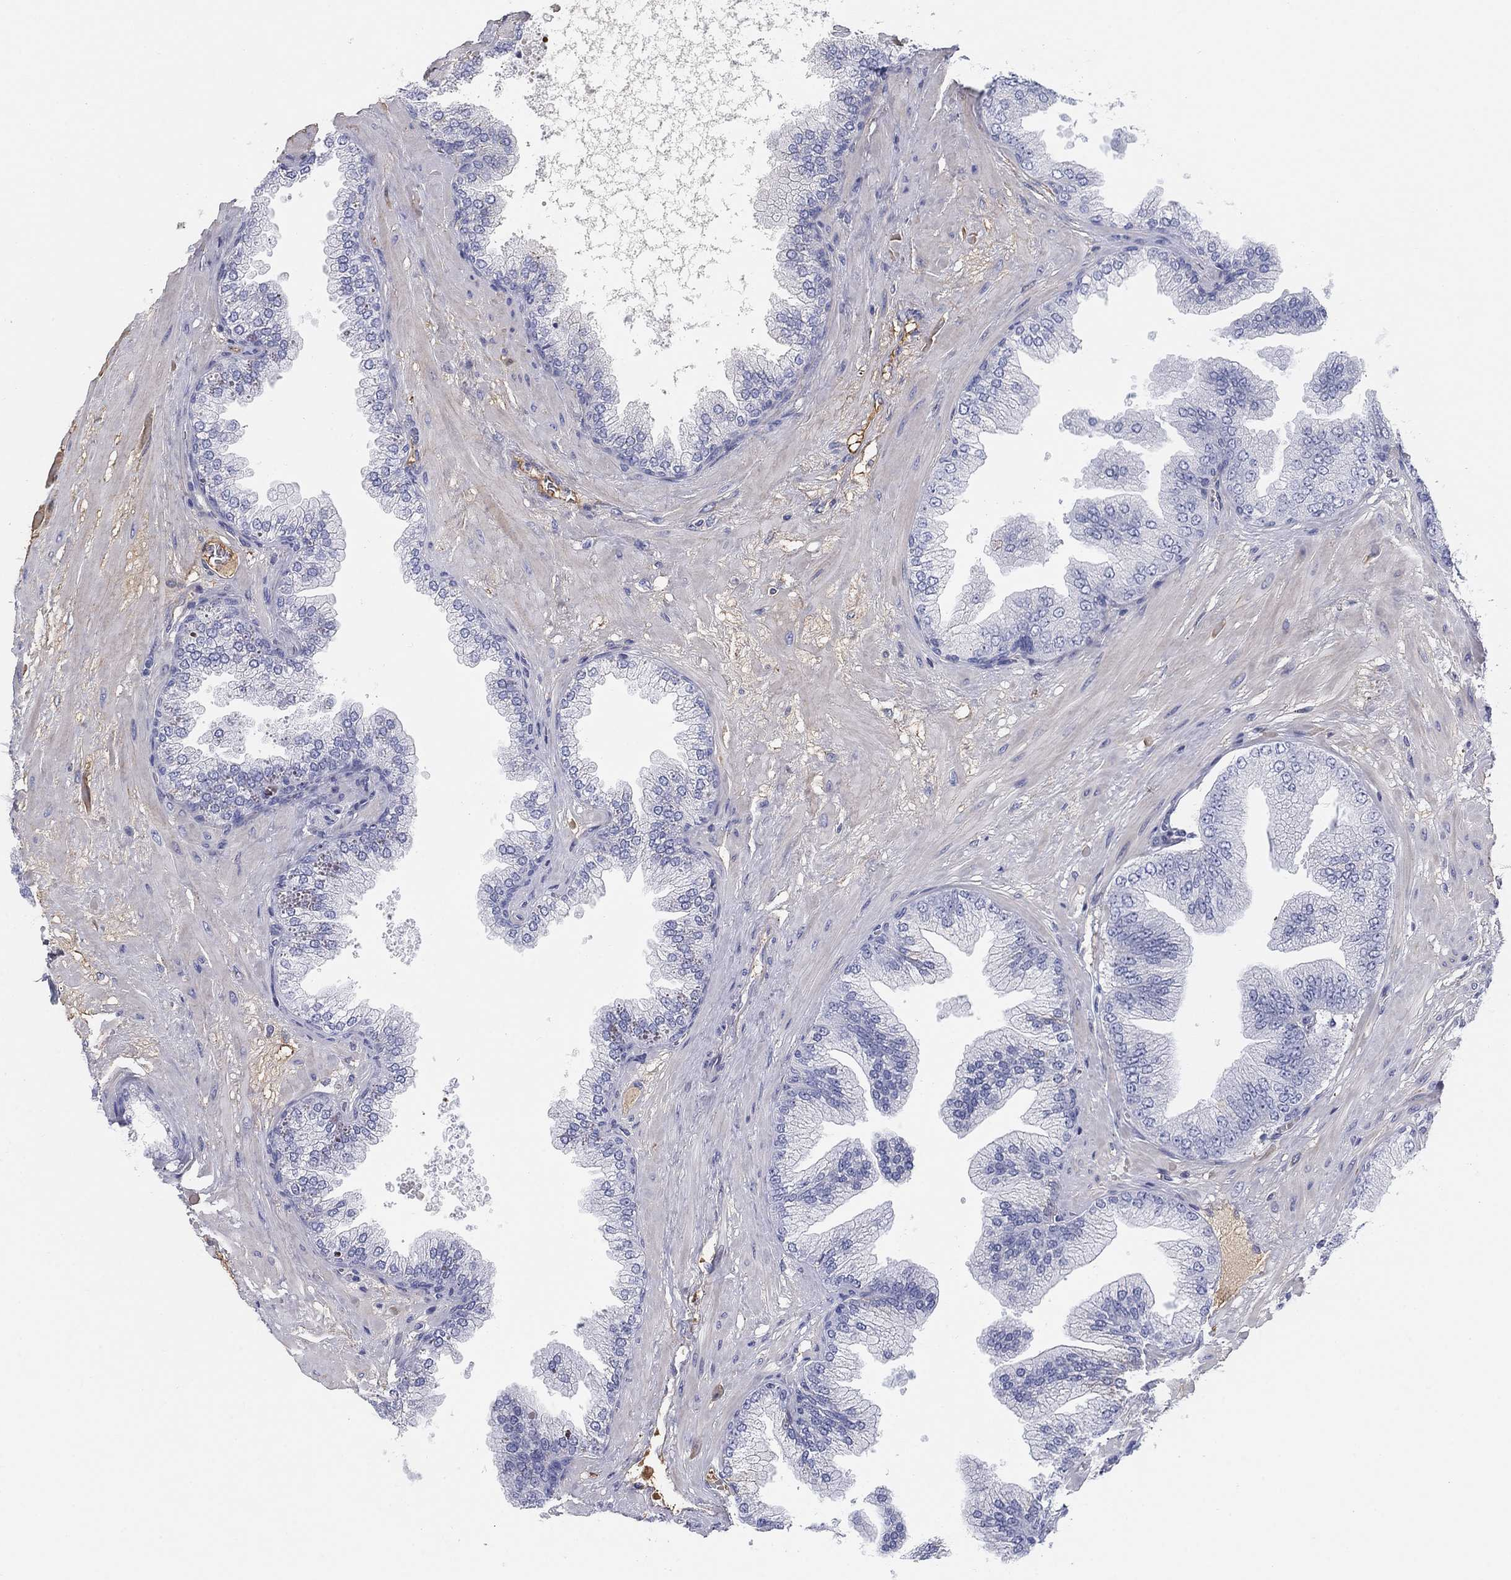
{"staining": {"intensity": "negative", "quantity": "none", "location": "none"}, "tissue": "prostate cancer", "cell_type": "Tumor cells", "image_type": "cancer", "snomed": [{"axis": "morphology", "description": "Adenocarcinoma, Low grade"}, {"axis": "topography", "description": "Prostate"}], "caption": "Immunohistochemistry histopathology image of neoplastic tissue: prostate adenocarcinoma (low-grade) stained with DAB (3,3'-diaminobenzidine) demonstrates no significant protein positivity in tumor cells.", "gene": "HEATR4", "patient": {"sex": "male", "age": 72}}